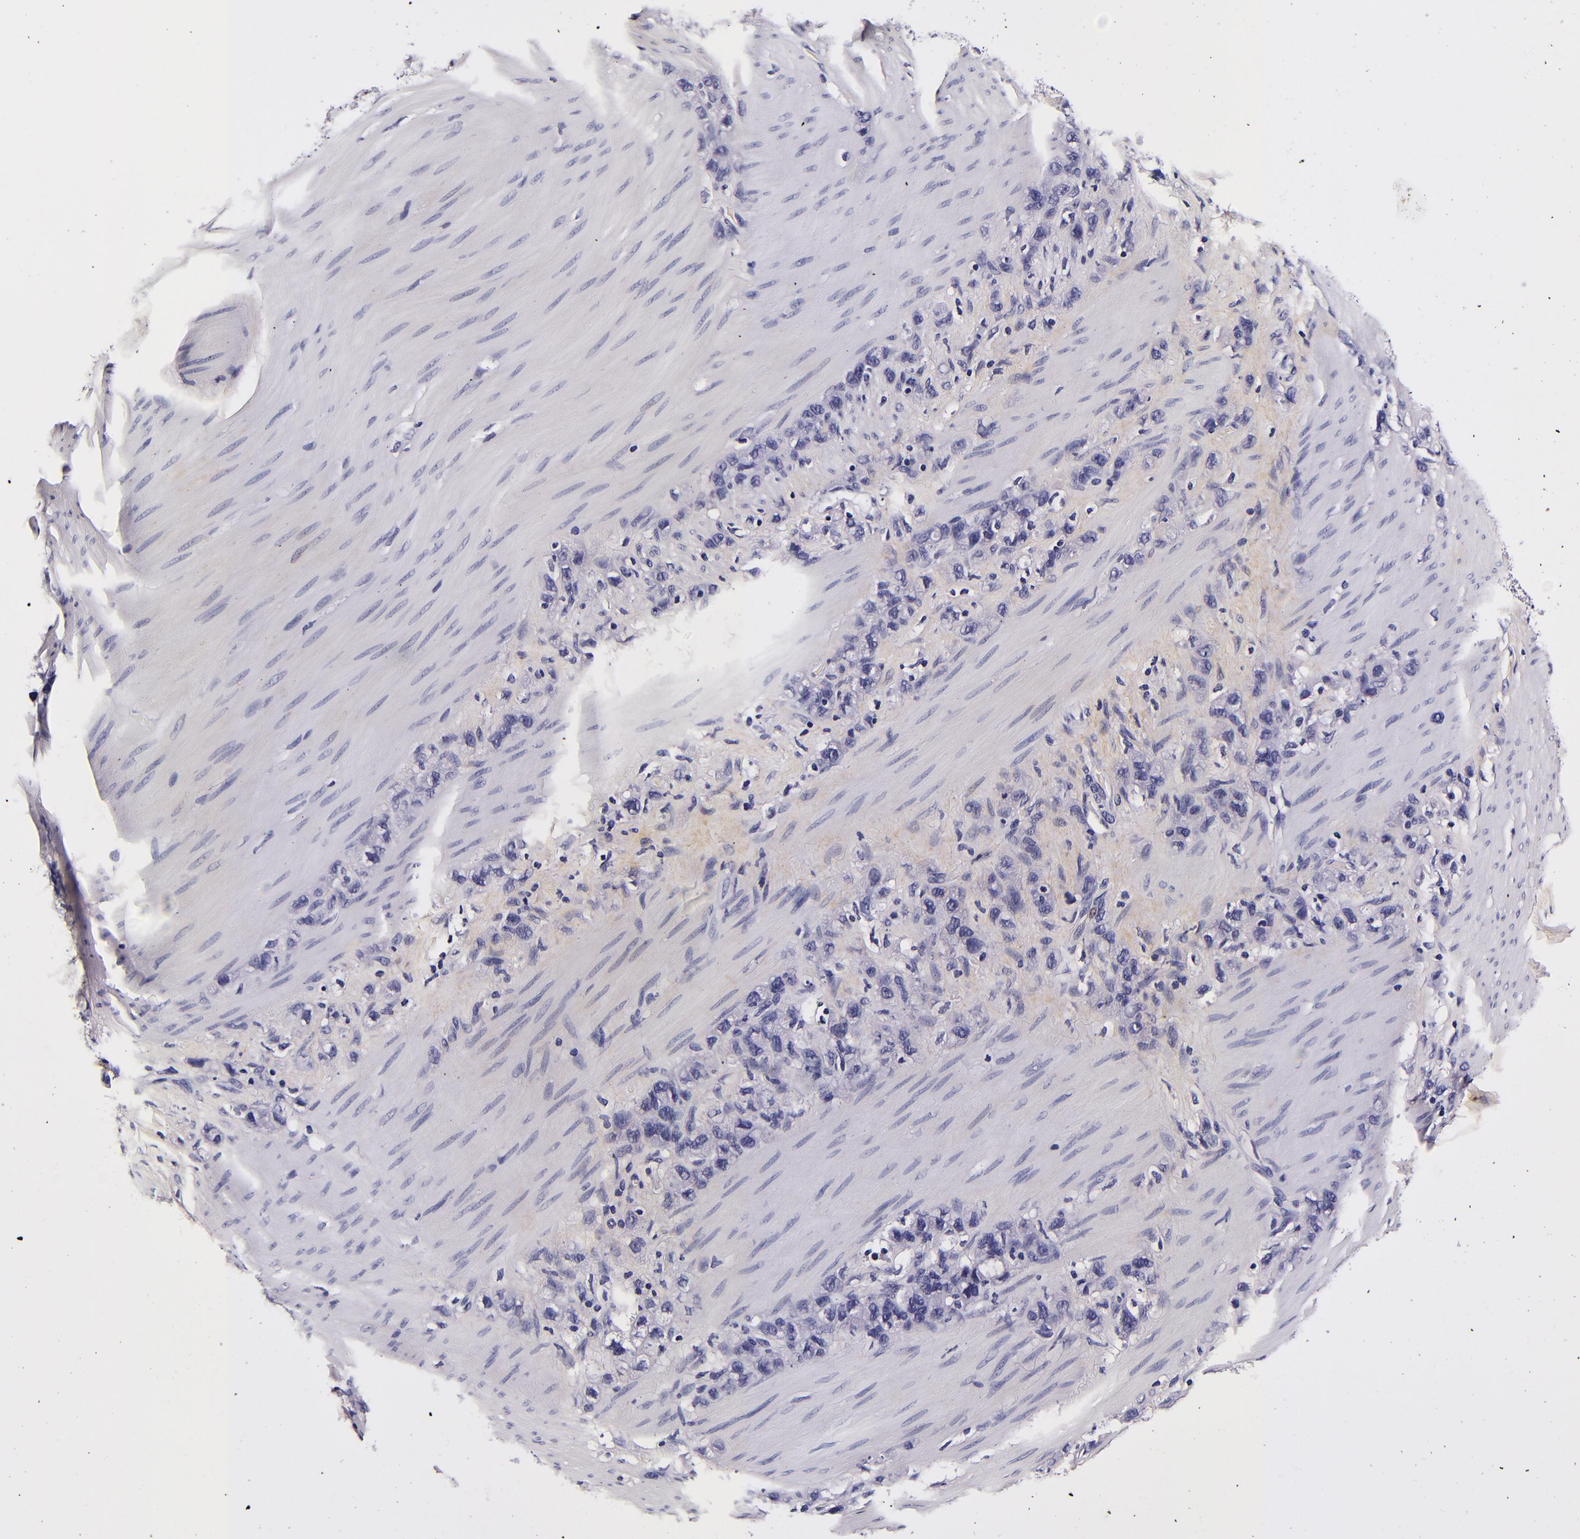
{"staining": {"intensity": "negative", "quantity": "none", "location": "none"}, "tissue": "stomach cancer", "cell_type": "Tumor cells", "image_type": "cancer", "snomed": [{"axis": "morphology", "description": "Normal tissue, NOS"}, {"axis": "morphology", "description": "Adenocarcinoma, NOS"}, {"axis": "morphology", "description": "Adenocarcinoma, High grade"}, {"axis": "topography", "description": "Stomach, upper"}, {"axis": "topography", "description": "Stomach"}], "caption": "A high-resolution micrograph shows IHC staining of stomach cancer, which demonstrates no significant positivity in tumor cells.", "gene": "FBN1", "patient": {"sex": "female", "age": 65}}